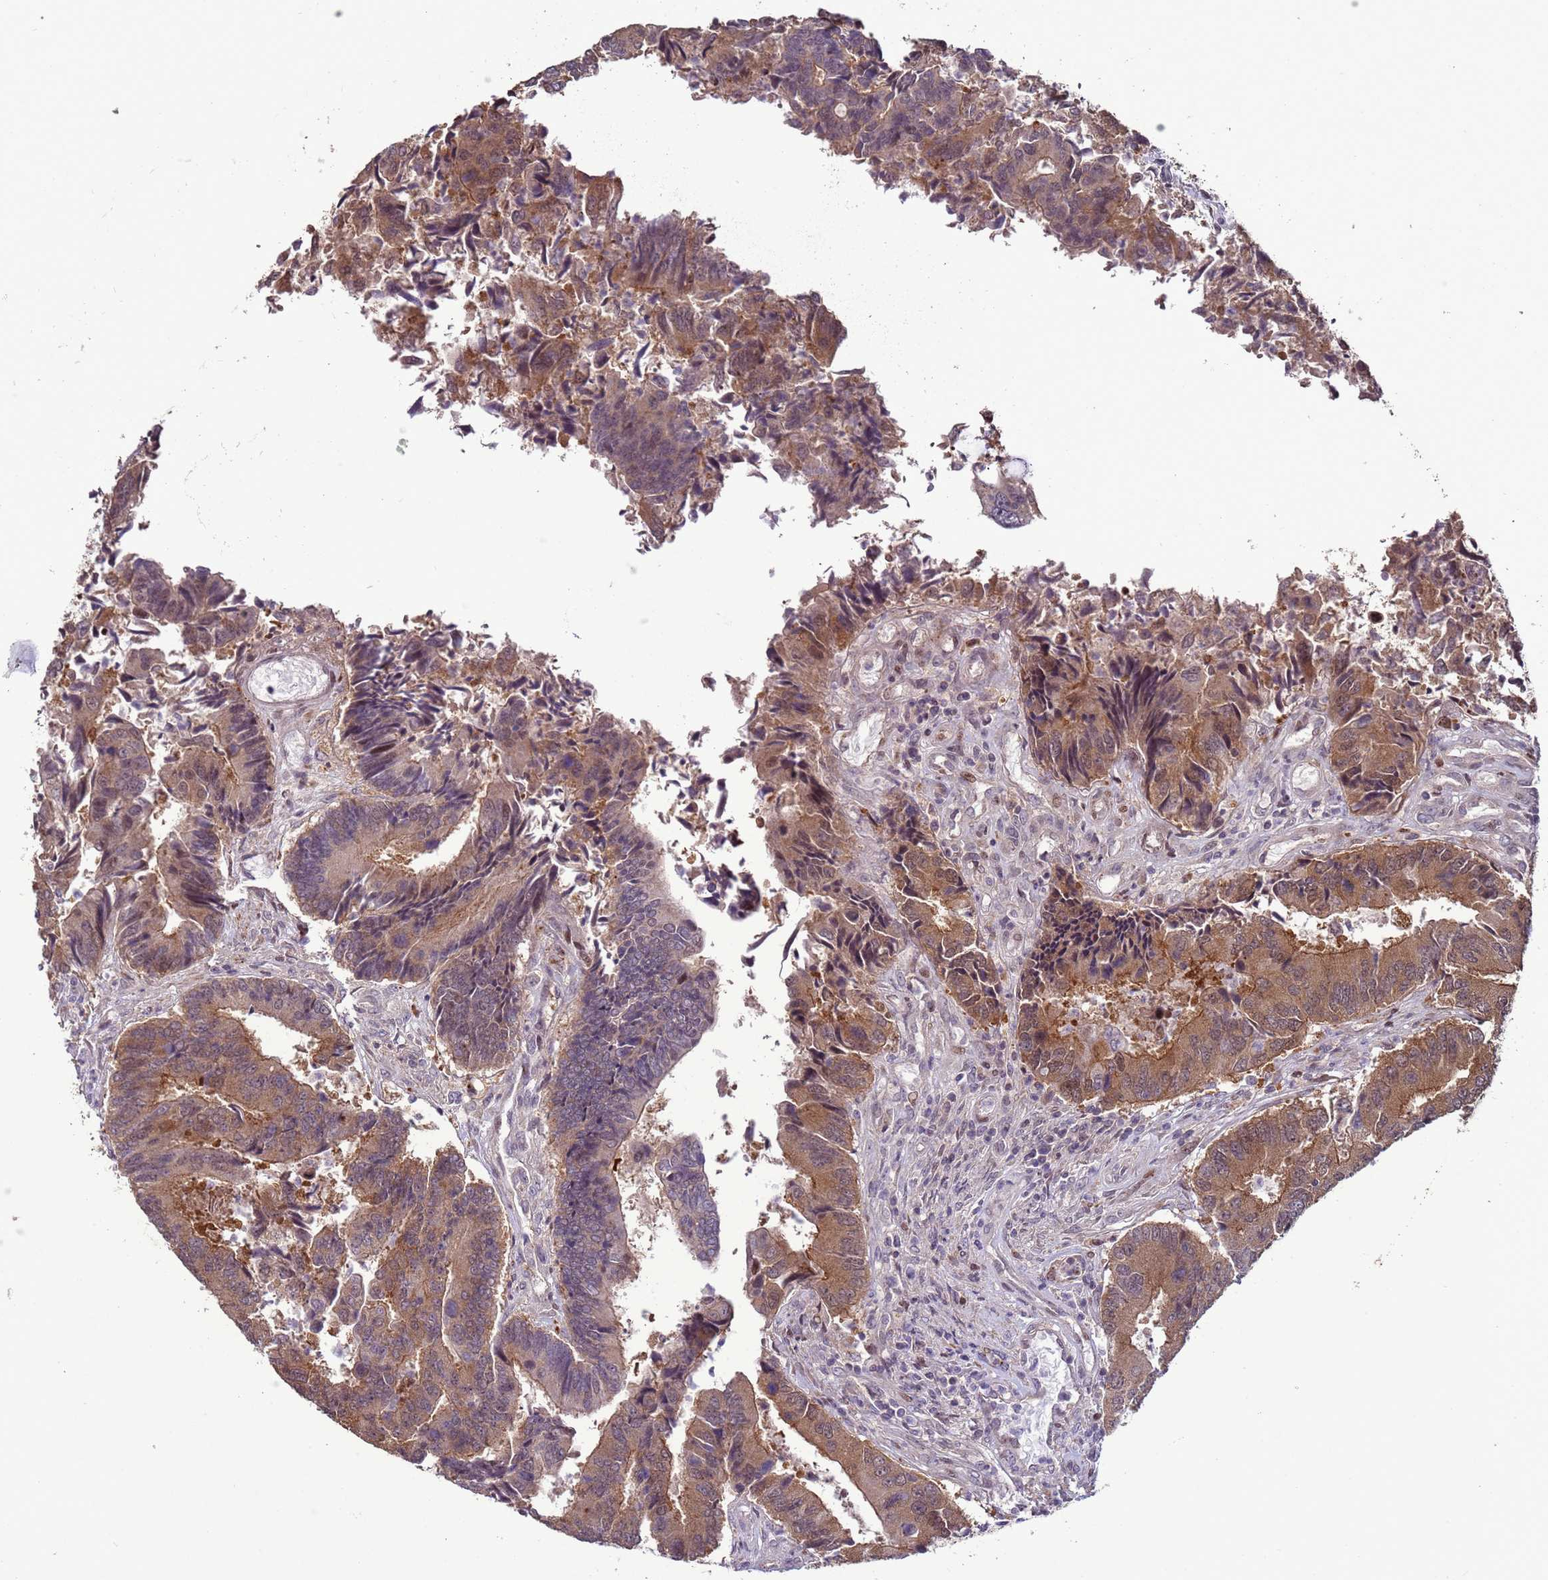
{"staining": {"intensity": "moderate", "quantity": "25%-75%", "location": "cytoplasmic/membranous"}, "tissue": "colorectal cancer", "cell_type": "Tumor cells", "image_type": "cancer", "snomed": [{"axis": "morphology", "description": "Adenocarcinoma, NOS"}, {"axis": "topography", "description": "Colon"}], "caption": "Immunohistochemical staining of colorectal cancer (adenocarcinoma) exhibits medium levels of moderate cytoplasmic/membranous protein staining in about 25%-75% of tumor cells. (DAB = brown stain, brightfield microscopy at high magnification).", "gene": "HGH1", "patient": {"sex": "female", "age": 67}}